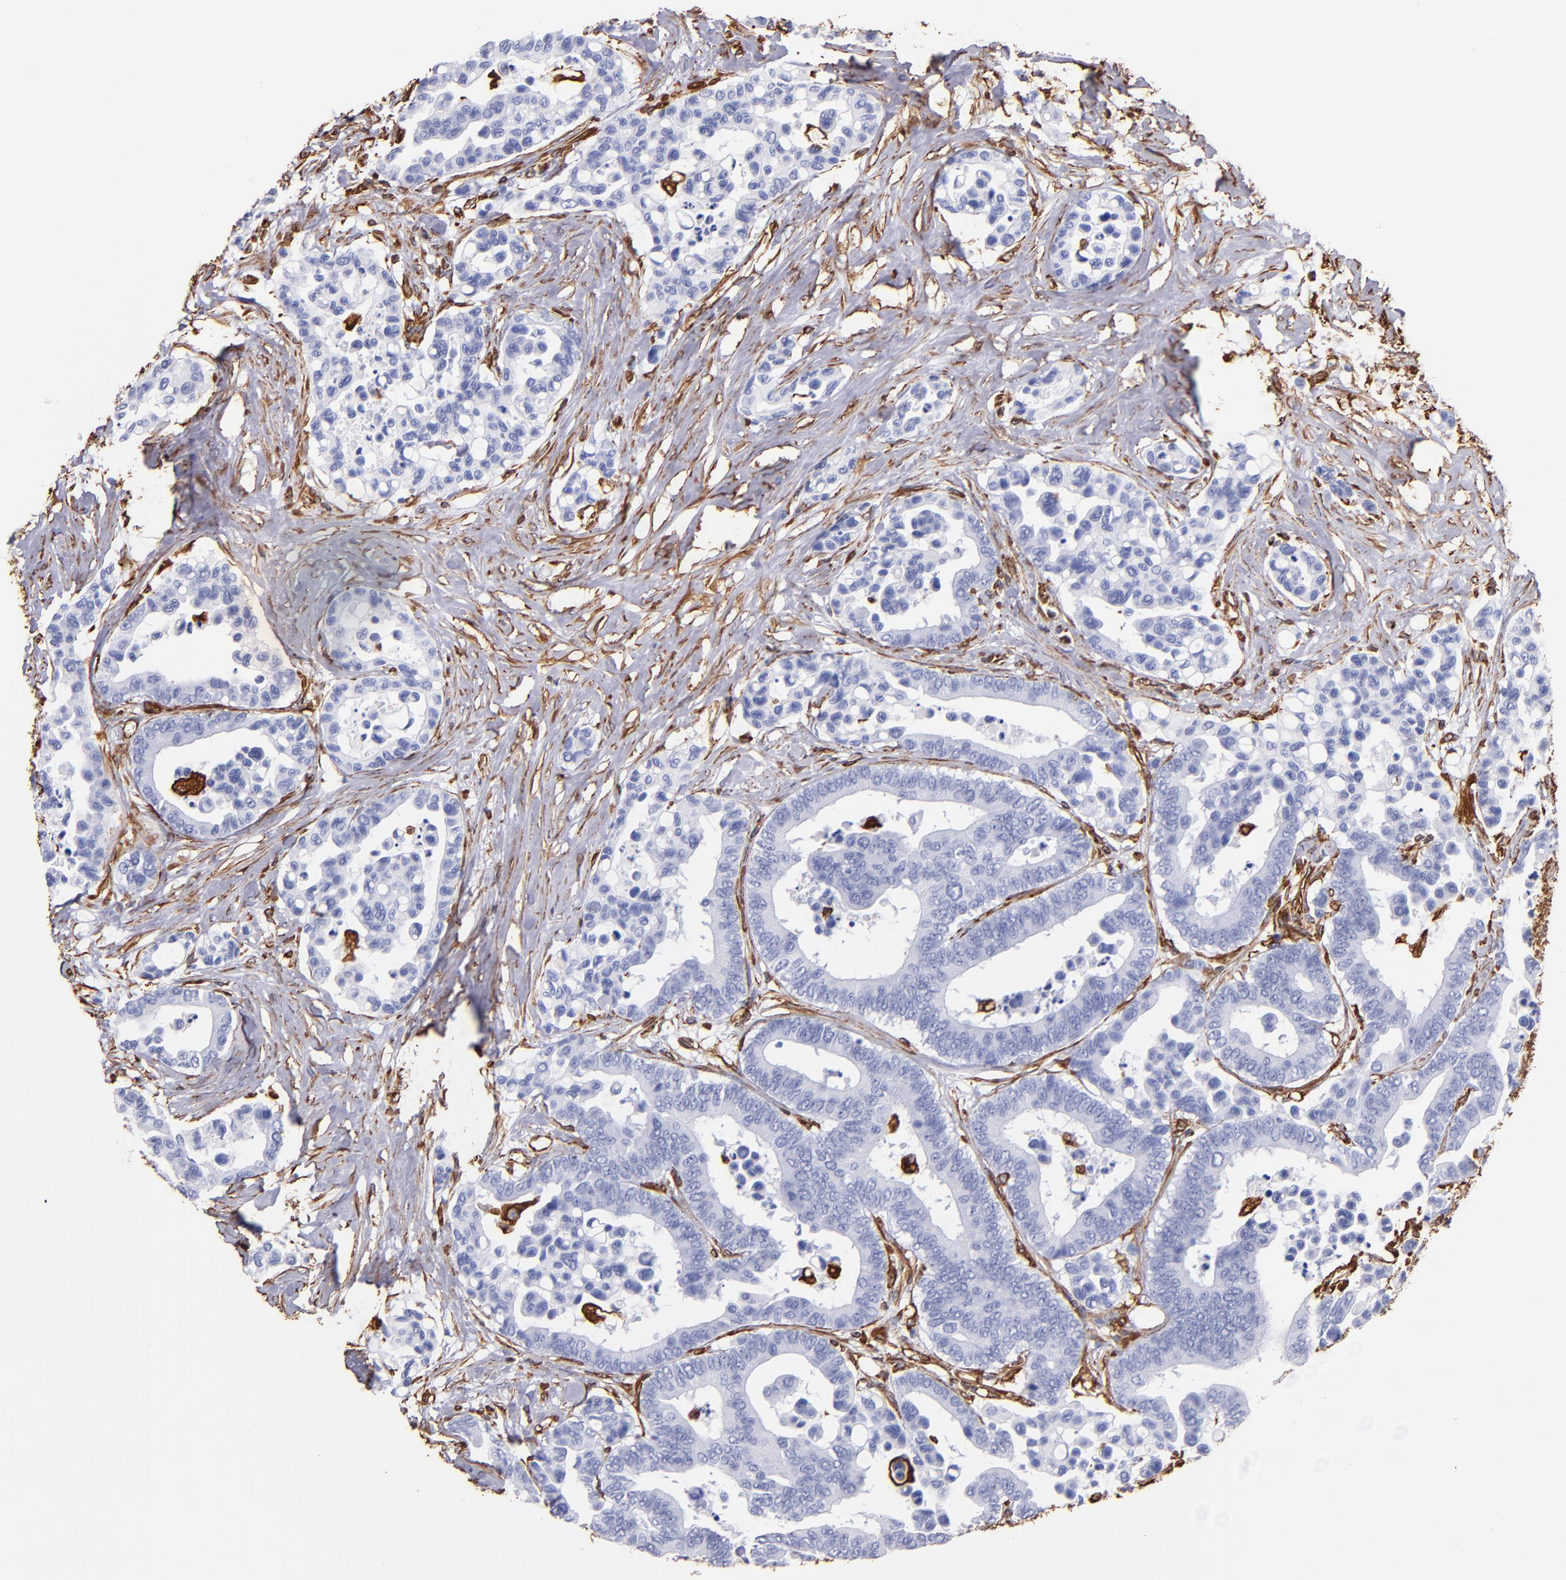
{"staining": {"intensity": "negative", "quantity": "none", "location": "none"}, "tissue": "colorectal cancer", "cell_type": "Tumor cells", "image_type": "cancer", "snomed": [{"axis": "morphology", "description": "Adenocarcinoma, NOS"}, {"axis": "topography", "description": "Colon"}], "caption": "Colorectal cancer stained for a protein using IHC exhibits no positivity tumor cells.", "gene": "VIM", "patient": {"sex": "male", "age": 82}}